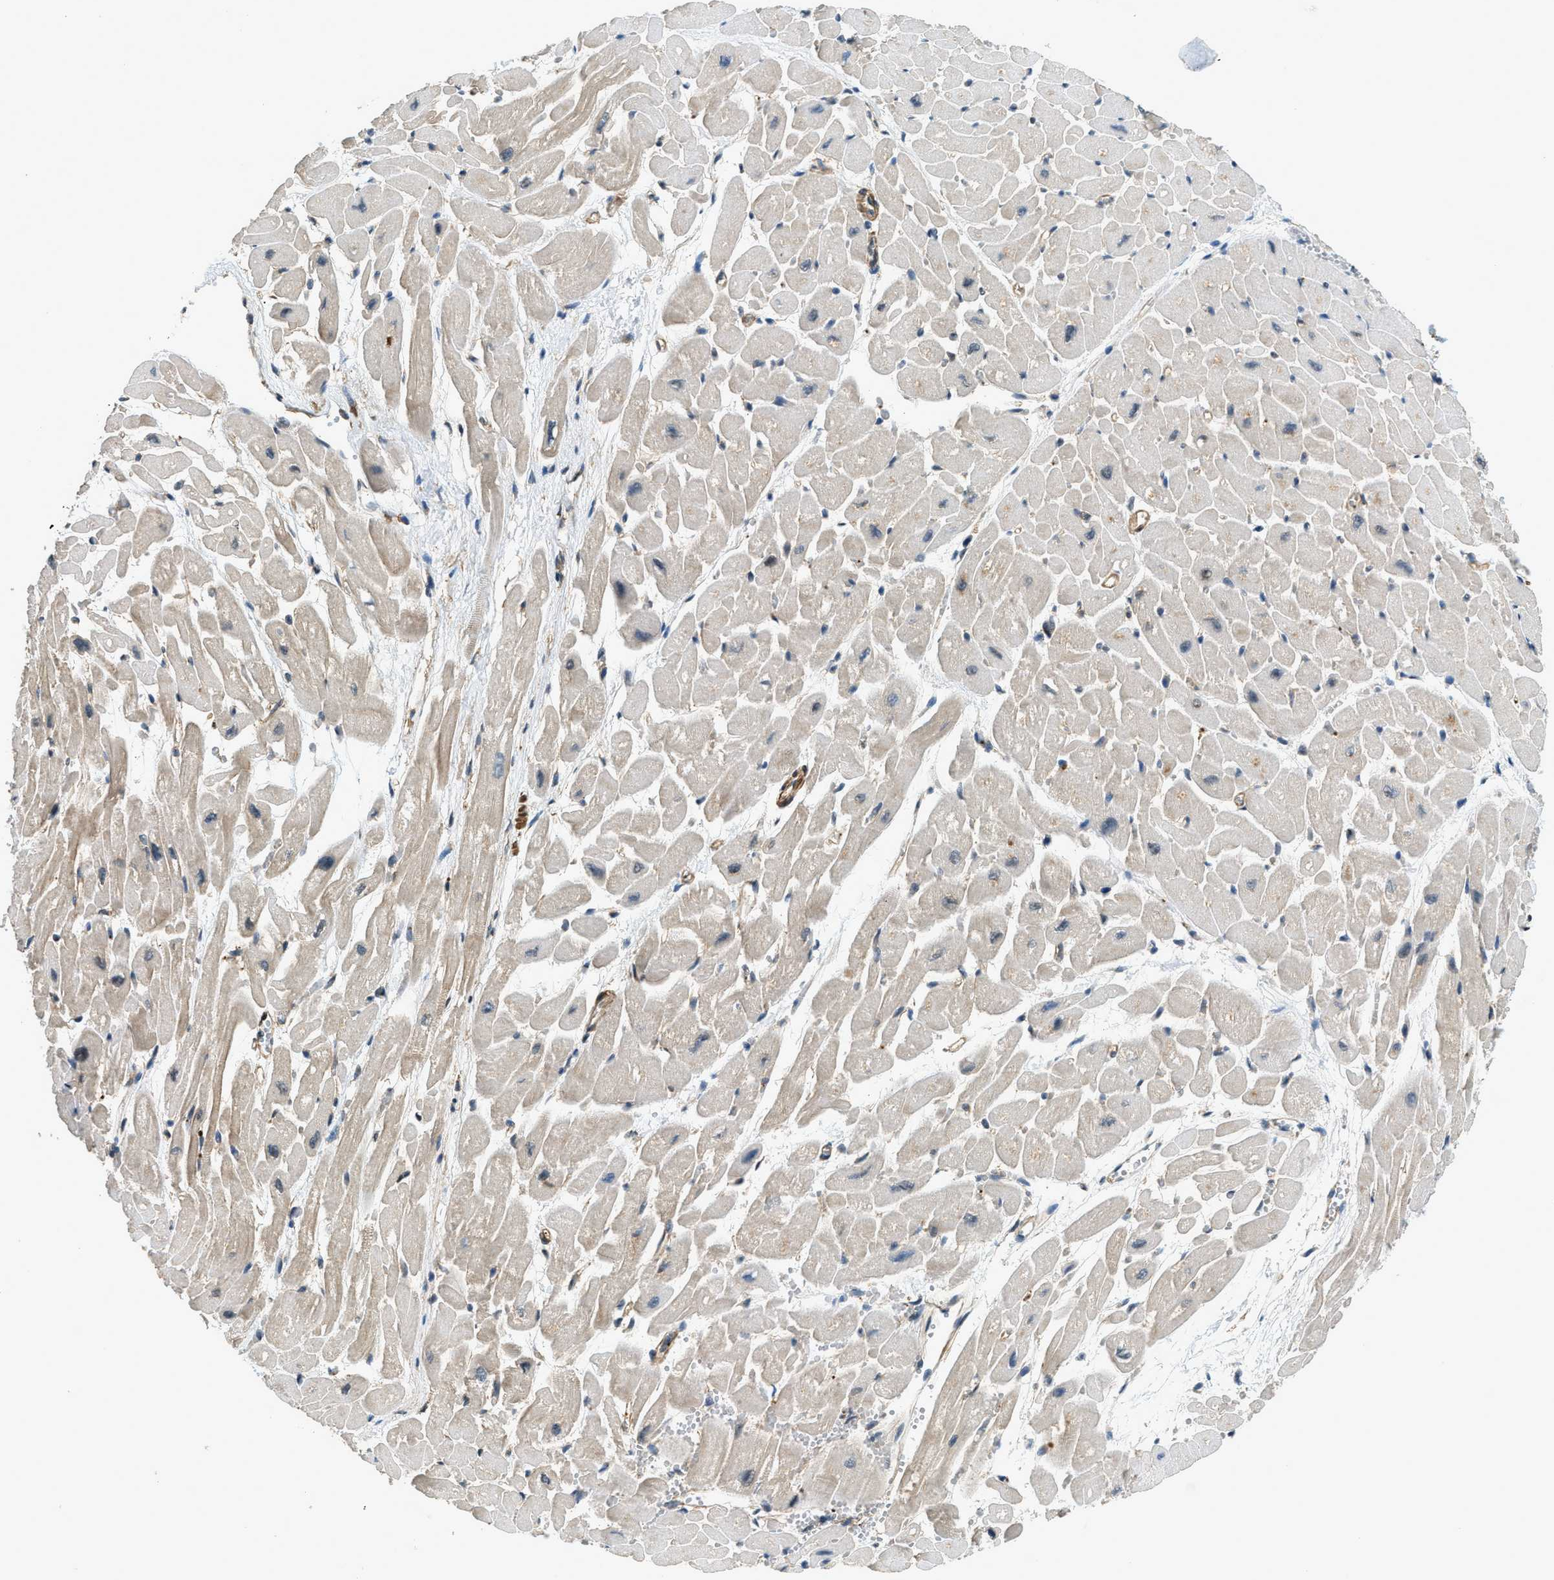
{"staining": {"intensity": "moderate", "quantity": "25%-75%", "location": "cytoplasmic/membranous"}, "tissue": "heart muscle", "cell_type": "Cardiomyocytes", "image_type": "normal", "snomed": [{"axis": "morphology", "description": "Normal tissue, NOS"}, {"axis": "topography", "description": "Heart"}], "caption": "Immunohistochemistry (IHC) (DAB (3,3'-diaminobenzidine)) staining of unremarkable heart muscle displays moderate cytoplasmic/membranous protein staining in about 25%-75% of cardiomyocytes.", "gene": "CGN", "patient": {"sex": "male", "age": 45}}